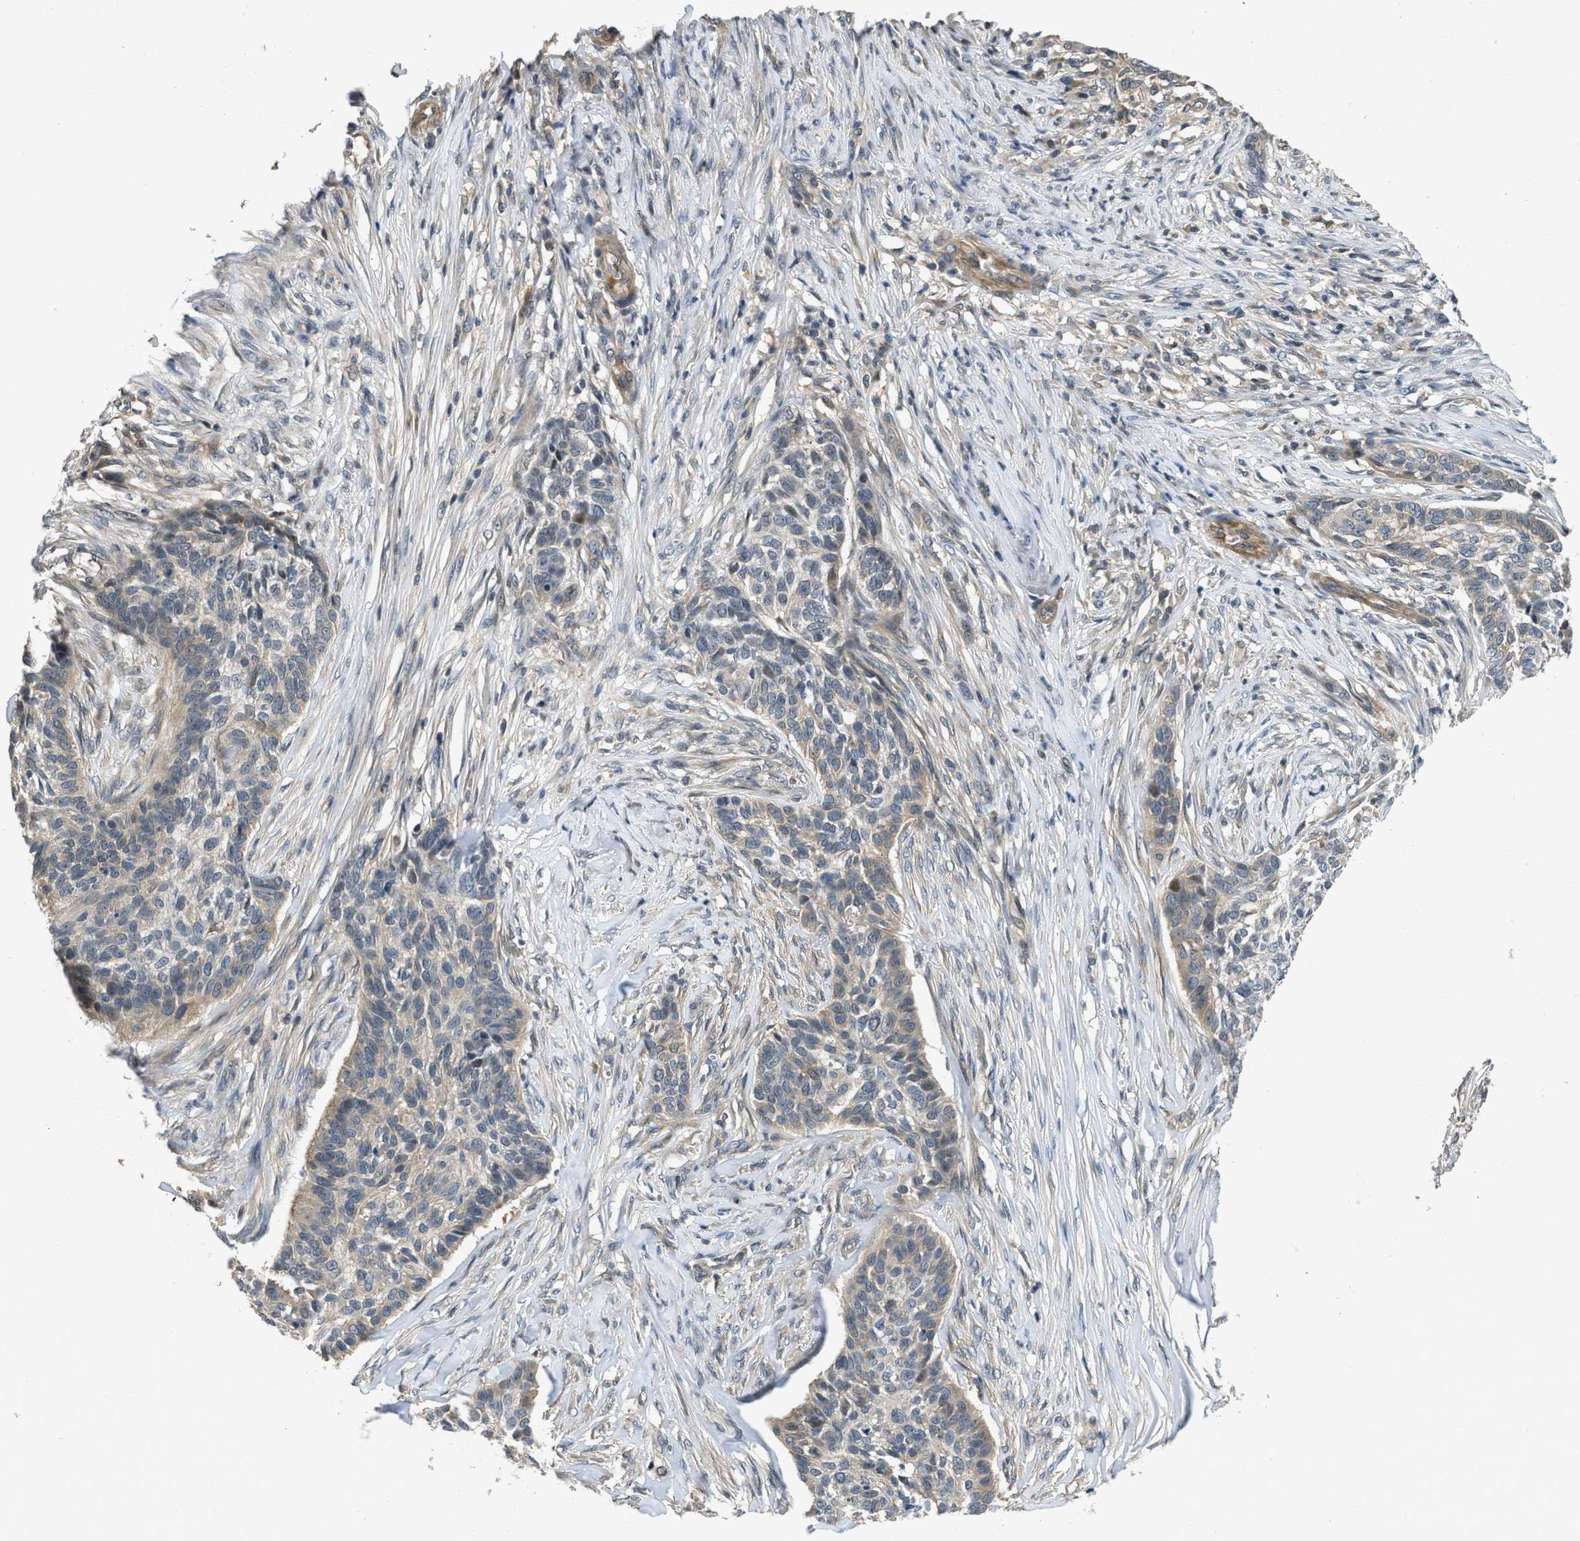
{"staining": {"intensity": "weak", "quantity": "25%-75%", "location": "cytoplasmic/membranous"}, "tissue": "skin cancer", "cell_type": "Tumor cells", "image_type": "cancer", "snomed": [{"axis": "morphology", "description": "Basal cell carcinoma"}, {"axis": "topography", "description": "Skin"}], "caption": "Skin cancer (basal cell carcinoma) stained with DAB (3,3'-diaminobenzidine) immunohistochemistry exhibits low levels of weak cytoplasmic/membranous staining in about 25%-75% of tumor cells.", "gene": "TES", "patient": {"sex": "male", "age": 85}}